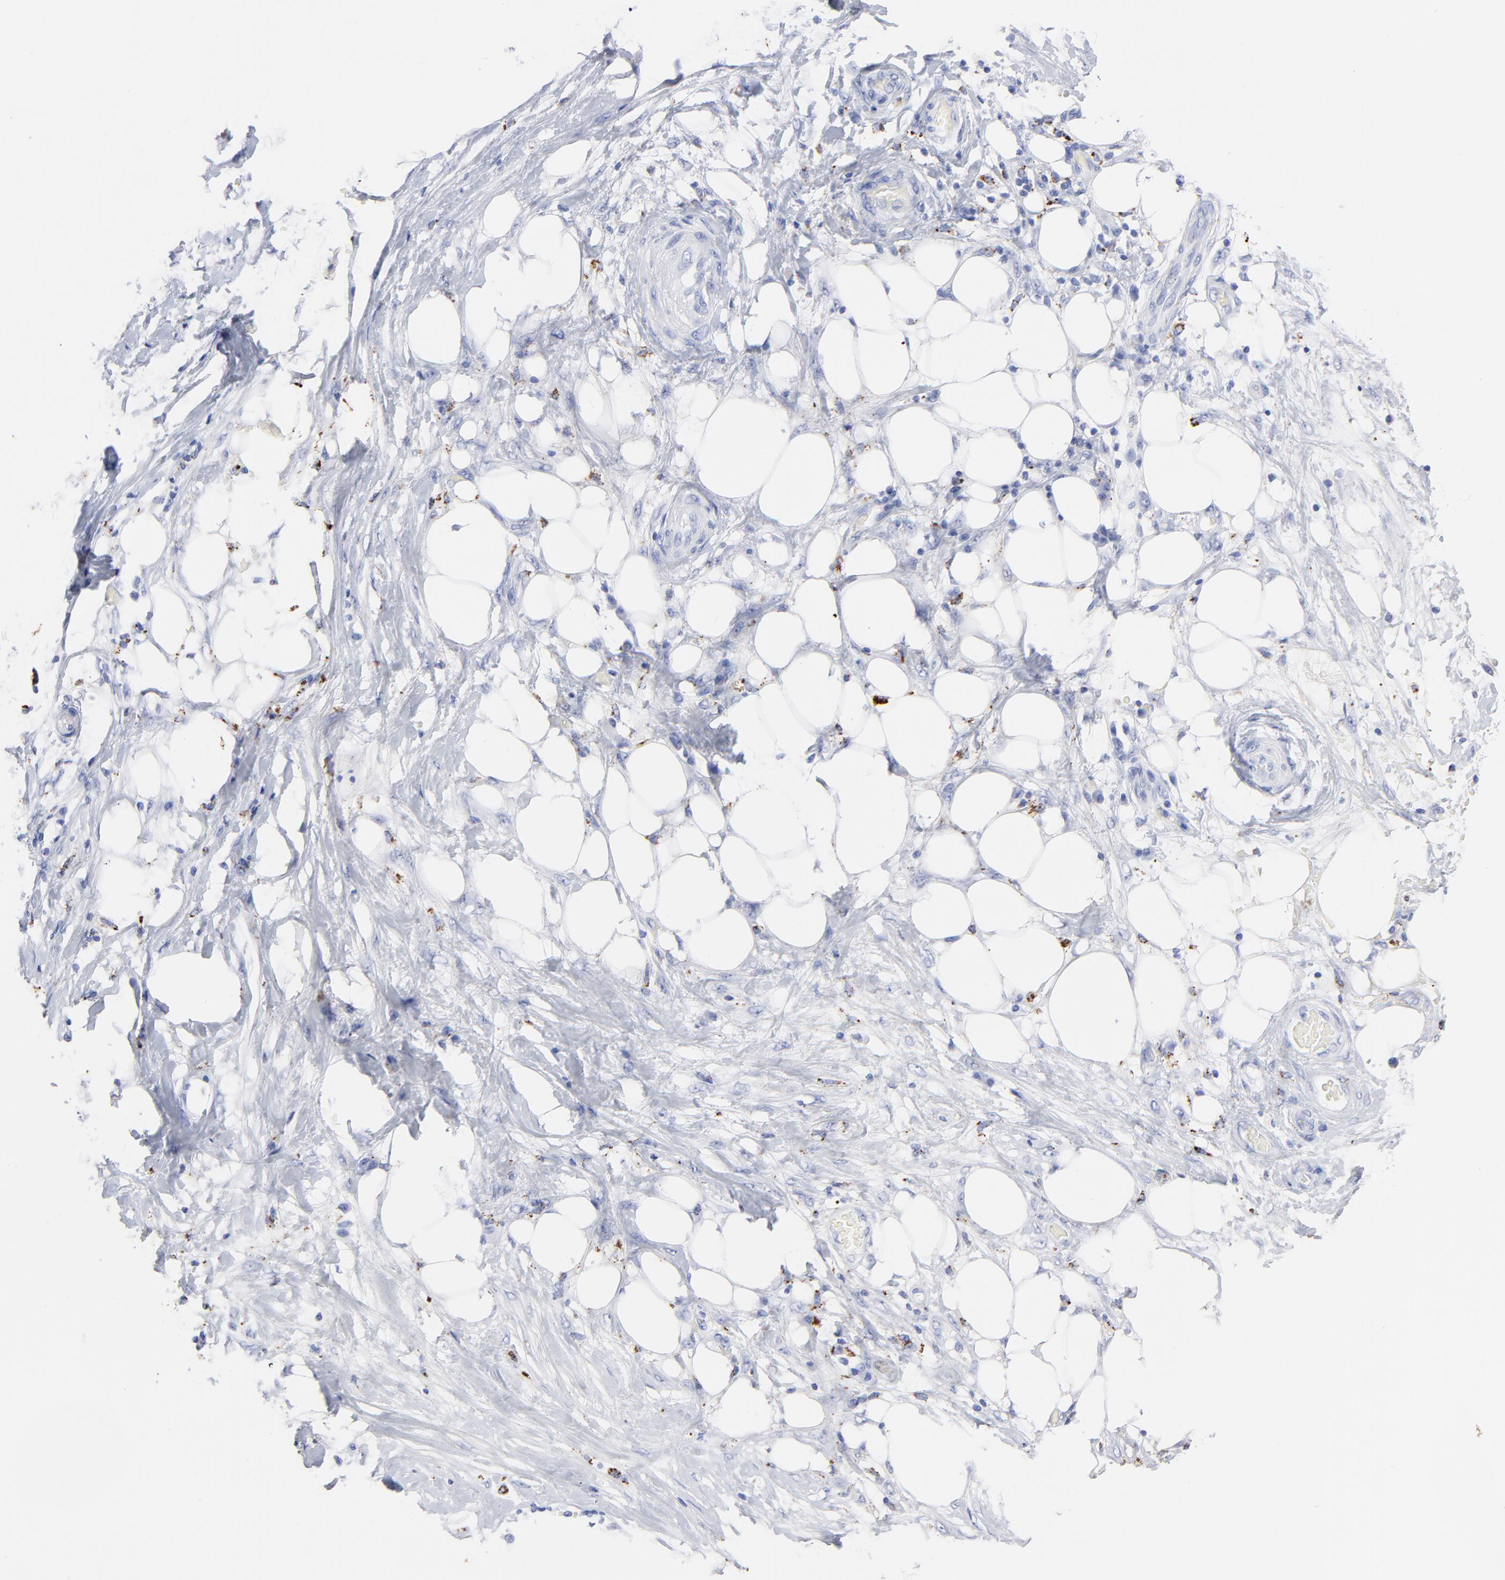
{"staining": {"intensity": "negative", "quantity": "none", "location": "none"}, "tissue": "lung cancer", "cell_type": "Tumor cells", "image_type": "cancer", "snomed": [{"axis": "morphology", "description": "Inflammation, NOS"}, {"axis": "morphology", "description": "Squamous cell carcinoma, NOS"}, {"axis": "topography", "description": "Lymph node"}, {"axis": "topography", "description": "Soft tissue"}, {"axis": "topography", "description": "Lung"}], "caption": "Squamous cell carcinoma (lung) was stained to show a protein in brown. There is no significant expression in tumor cells.", "gene": "CPVL", "patient": {"sex": "male", "age": 66}}